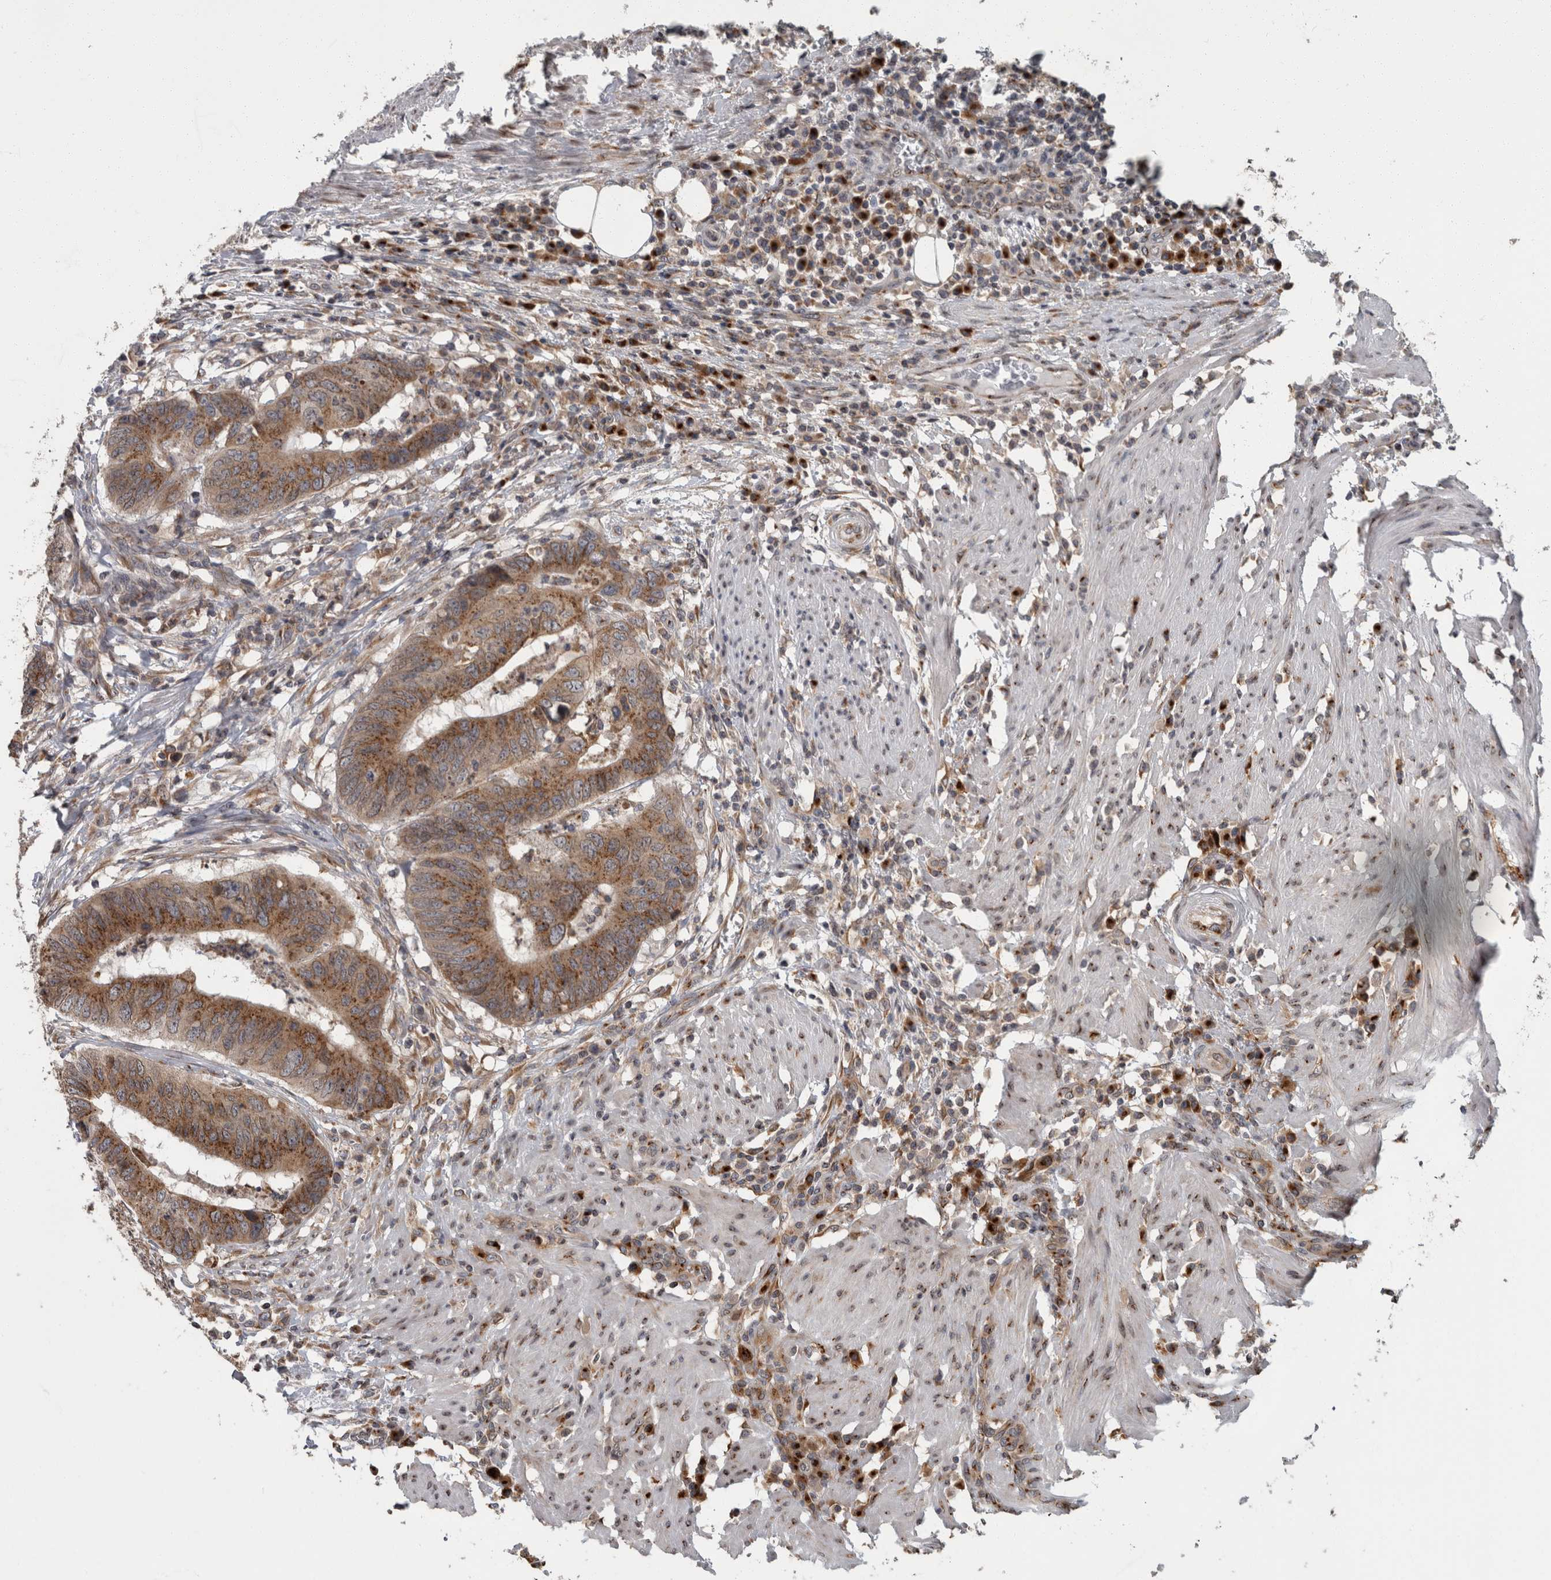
{"staining": {"intensity": "moderate", "quantity": ">75%", "location": "cytoplasmic/membranous"}, "tissue": "colorectal cancer", "cell_type": "Tumor cells", "image_type": "cancer", "snomed": [{"axis": "morphology", "description": "Adenocarcinoma, NOS"}, {"axis": "topography", "description": "Colon"}], "caption": "DAB (3,3'-diaminobenzidine) immunohistochemical staining of colorectal cancer displays moderate cytoplasmic/membranous protein positivity in approximately >75% of tumor cells.", "gene": "LMAN2L", "patient": {"sex": "male", "age": 56}}